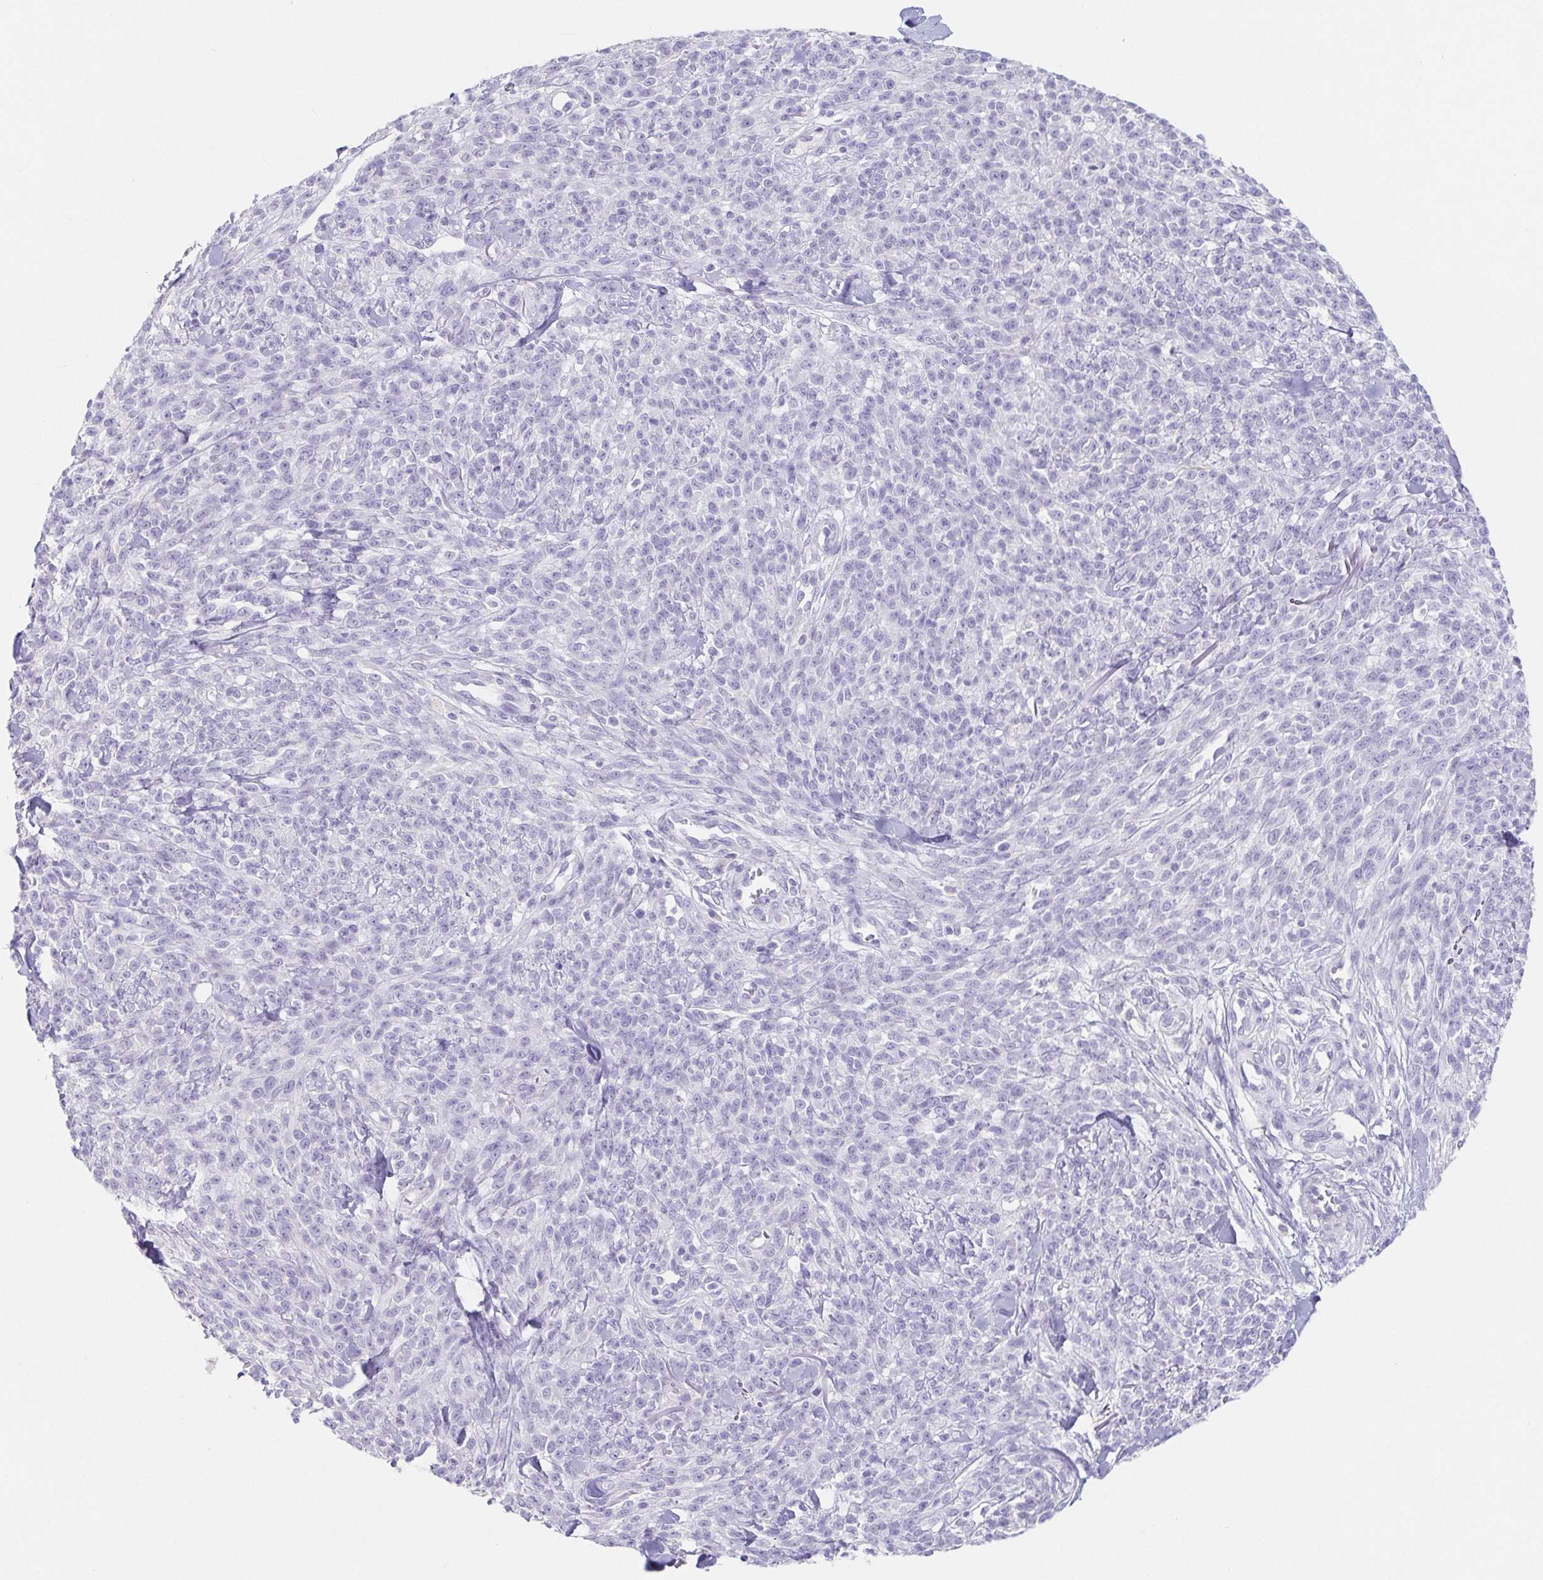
{"staining": {"intensity": "negative", "quantity": "none", "location": "none"}, "tissue": "melanoma", "cell_type": "Tumor cells", "image_type": "cancer", "snomed": [{"axis": "morphology", "description": "Malignant melanoma, NOS"}, {"axis": "topography", "description": "Skin"}, {"axis": "topography", "description": "Skin of trunk"}], "caption": "This is an IHC micrograph of malignant melanoma. There is no positivity in tumor cells.", "gene": "HDGFL1", "patient": {"sex": "male", "age": 74}}